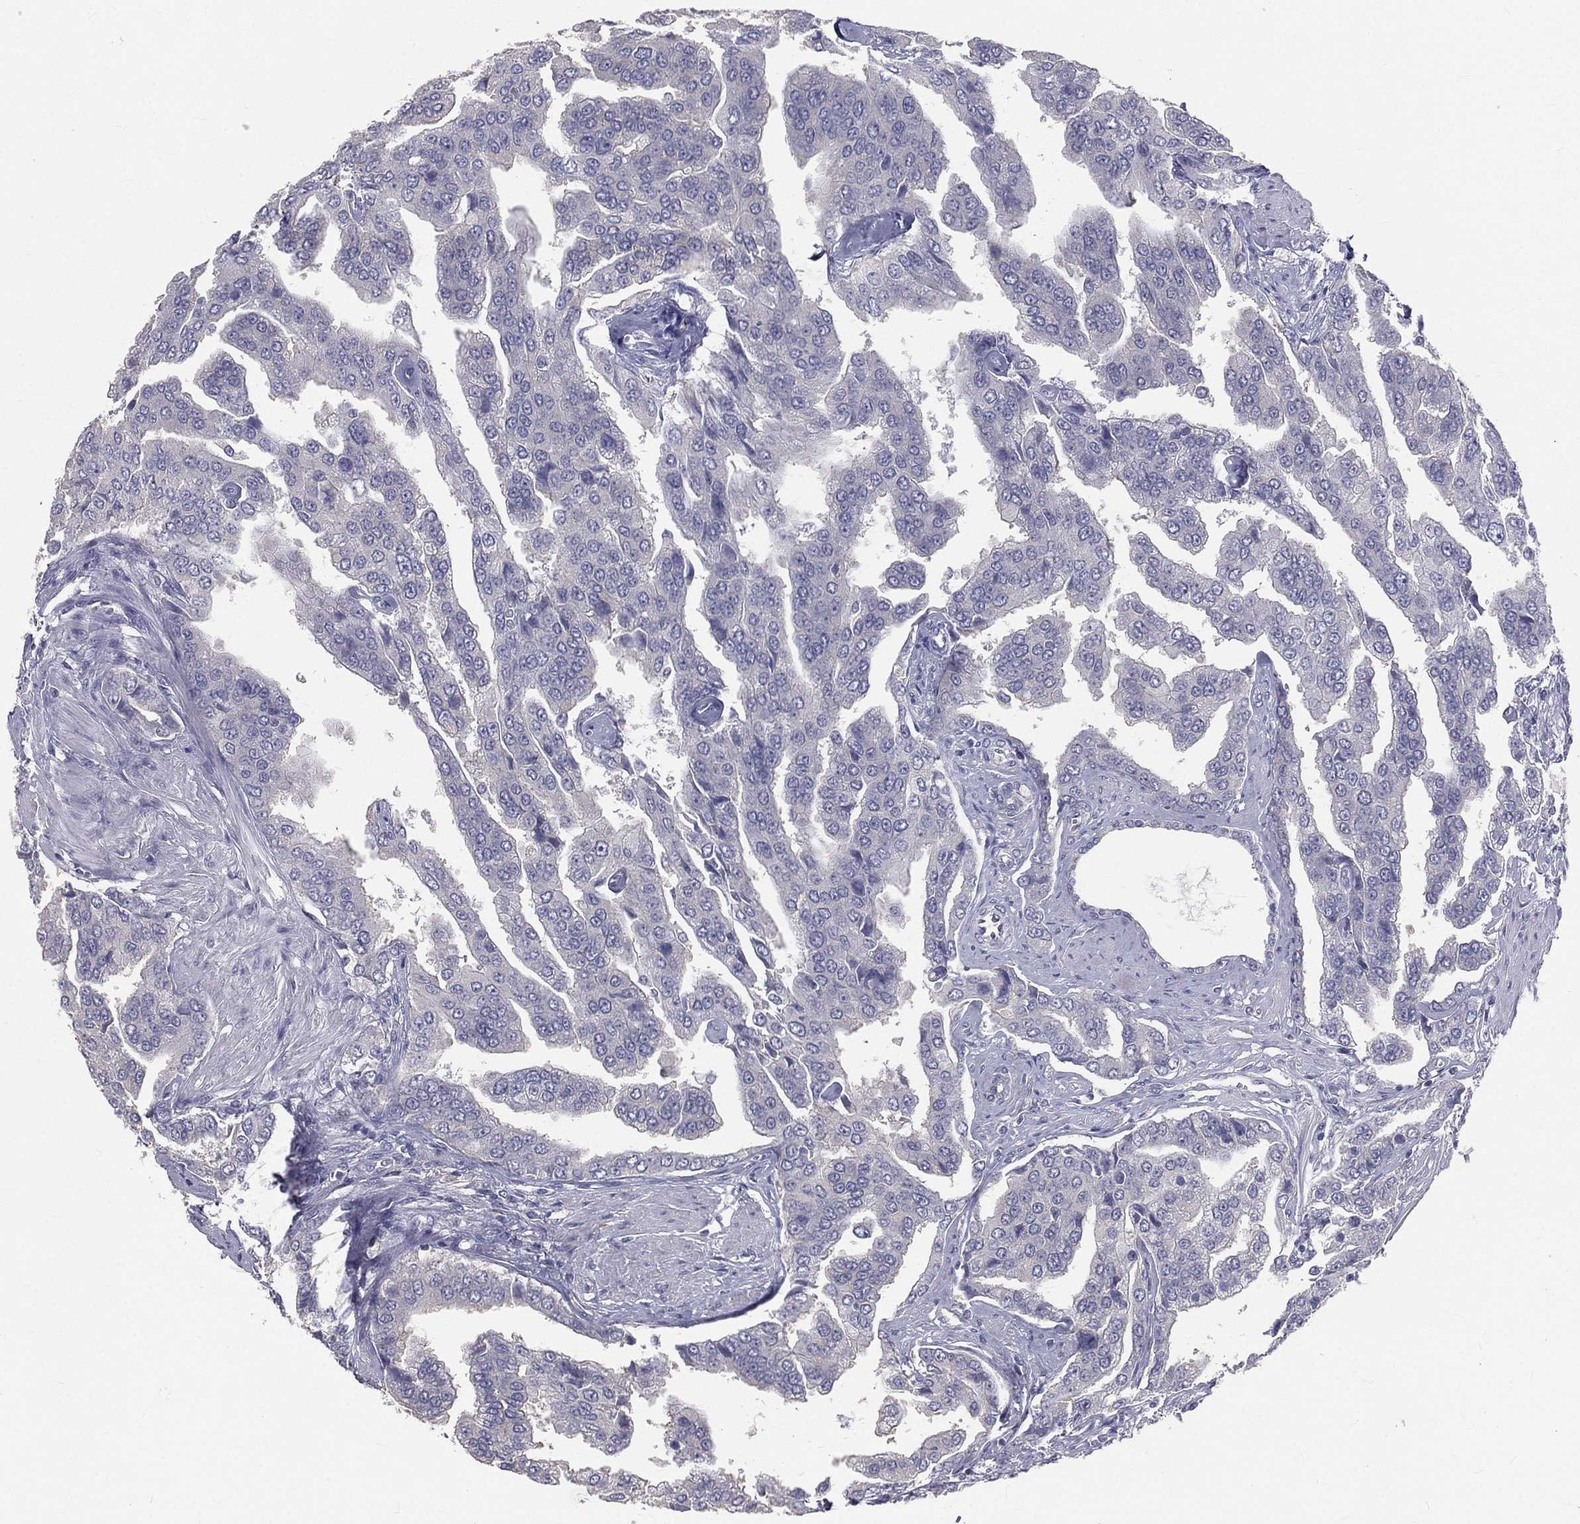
{"staining": {"intensity": "negative", "quantity": "none", "location": "none"}, "tissue": "prostate cancer", "cell_type": "Tumor cells", "image_type": "cancer", "snomed": [{"axis": "morphology", "description": "Adenocarcinoma, NOS"}, {"axis": "topography", "description": "Prostate and seminal vesicle, NOS"}, {"axis": "topography", "description": "Prostate"}], "caption": "This is a photomicrograph of immunohistochemistry staining of adenocarcinoma (prostate), which shows no staining in tumor cells.", "gene": "MUC13", "patient": {"sex": "male", "age": 69}}